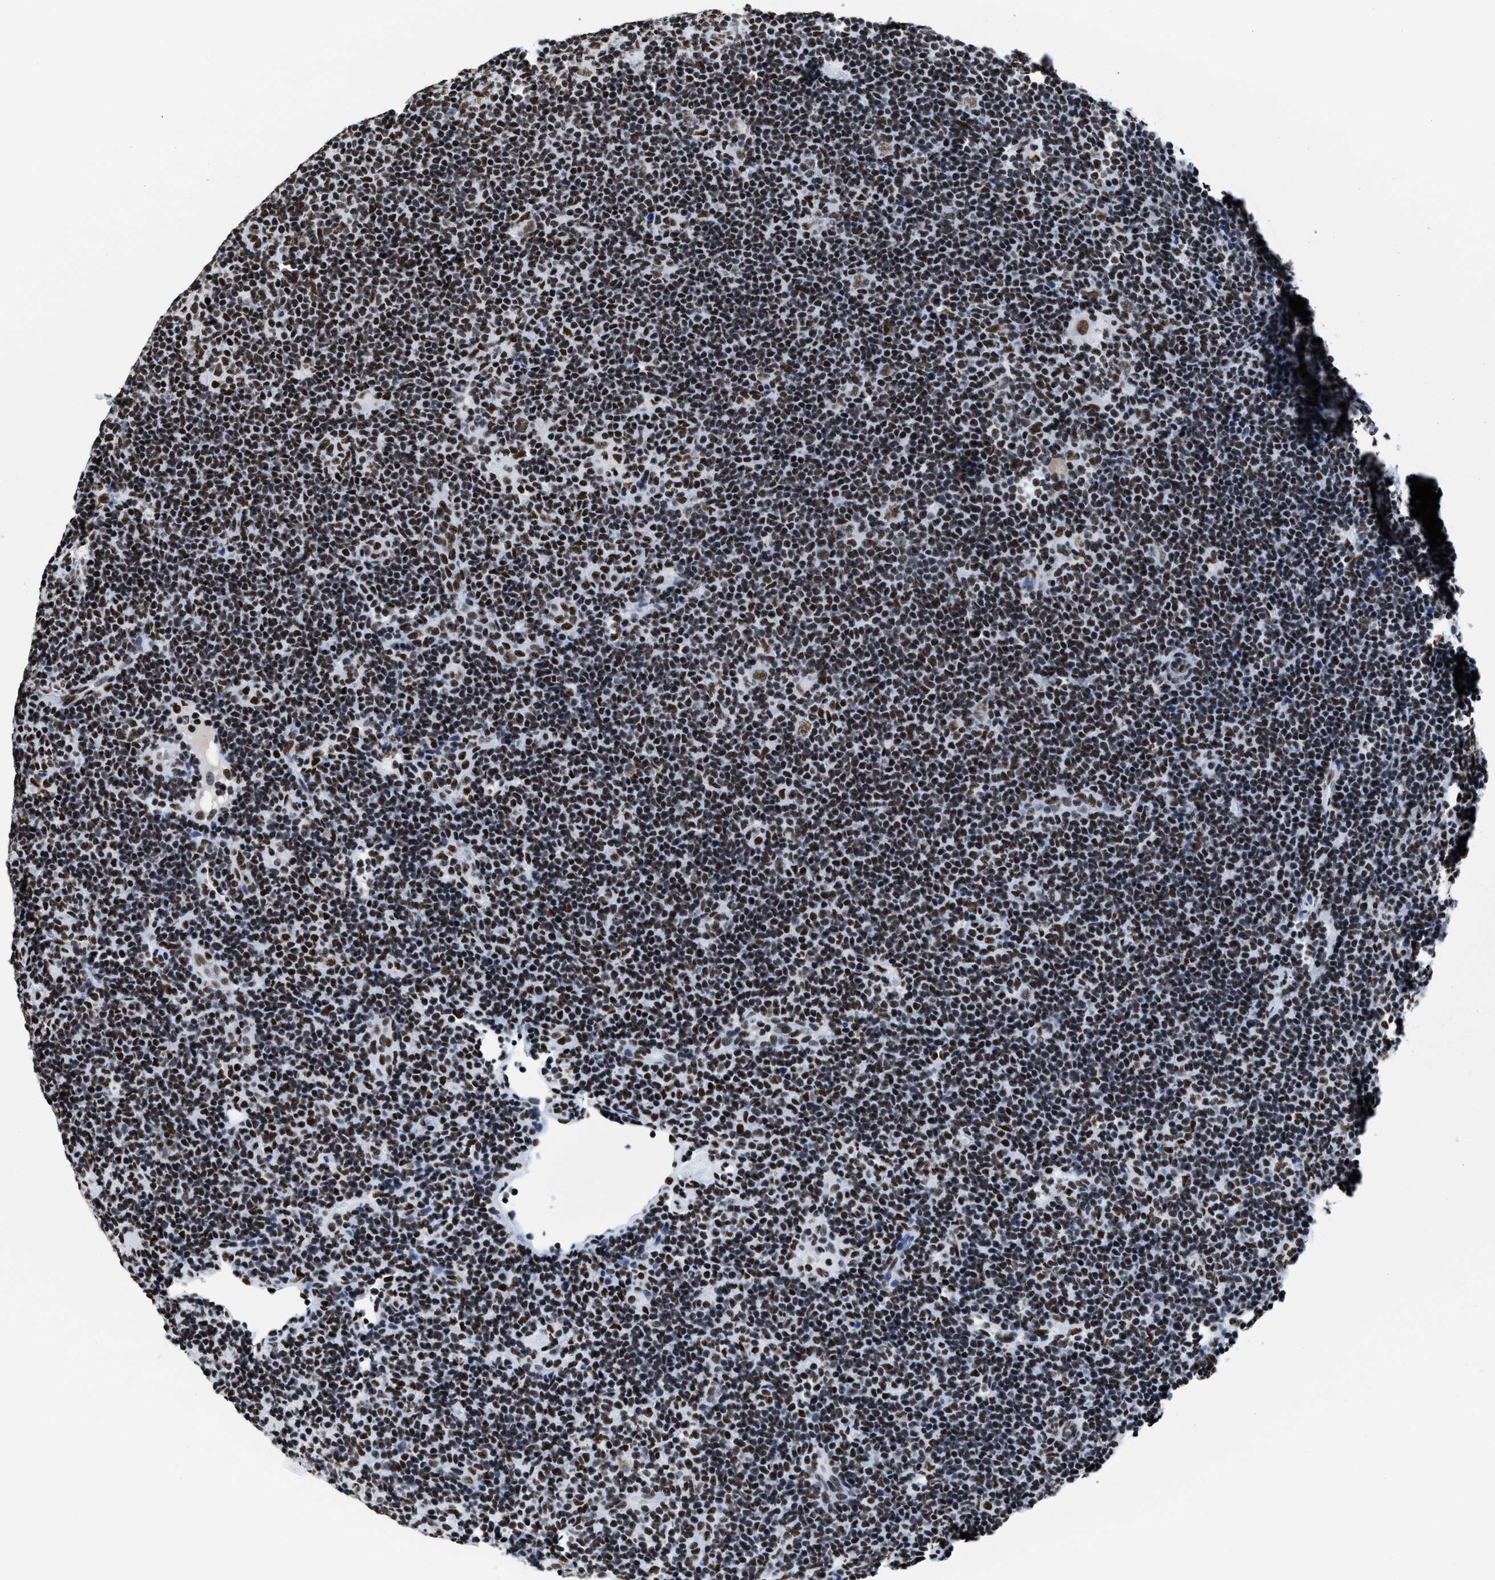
{"staining": {"intensity": "moderate", "quantity": ">75%", "location": "nuclear"}, "tissue": "lymphoma", "cell_type": "Tumor cells", "image_type": "cancer", "snomed": [{"axis": "morphology", "description": "Hodgkin's disease, NOS"}, {"axis": "topography", "description": "Lymph node"}], "caption": "Immunohistochemical staining of lymphoma demonstrates moderate nuclear protein positivity in approximately >75% of tumor cells. (IHC, brightfield microscopy, high magnification).", "gene": "SMARCC2", "patient": {"sex": "female", "age": 57}}